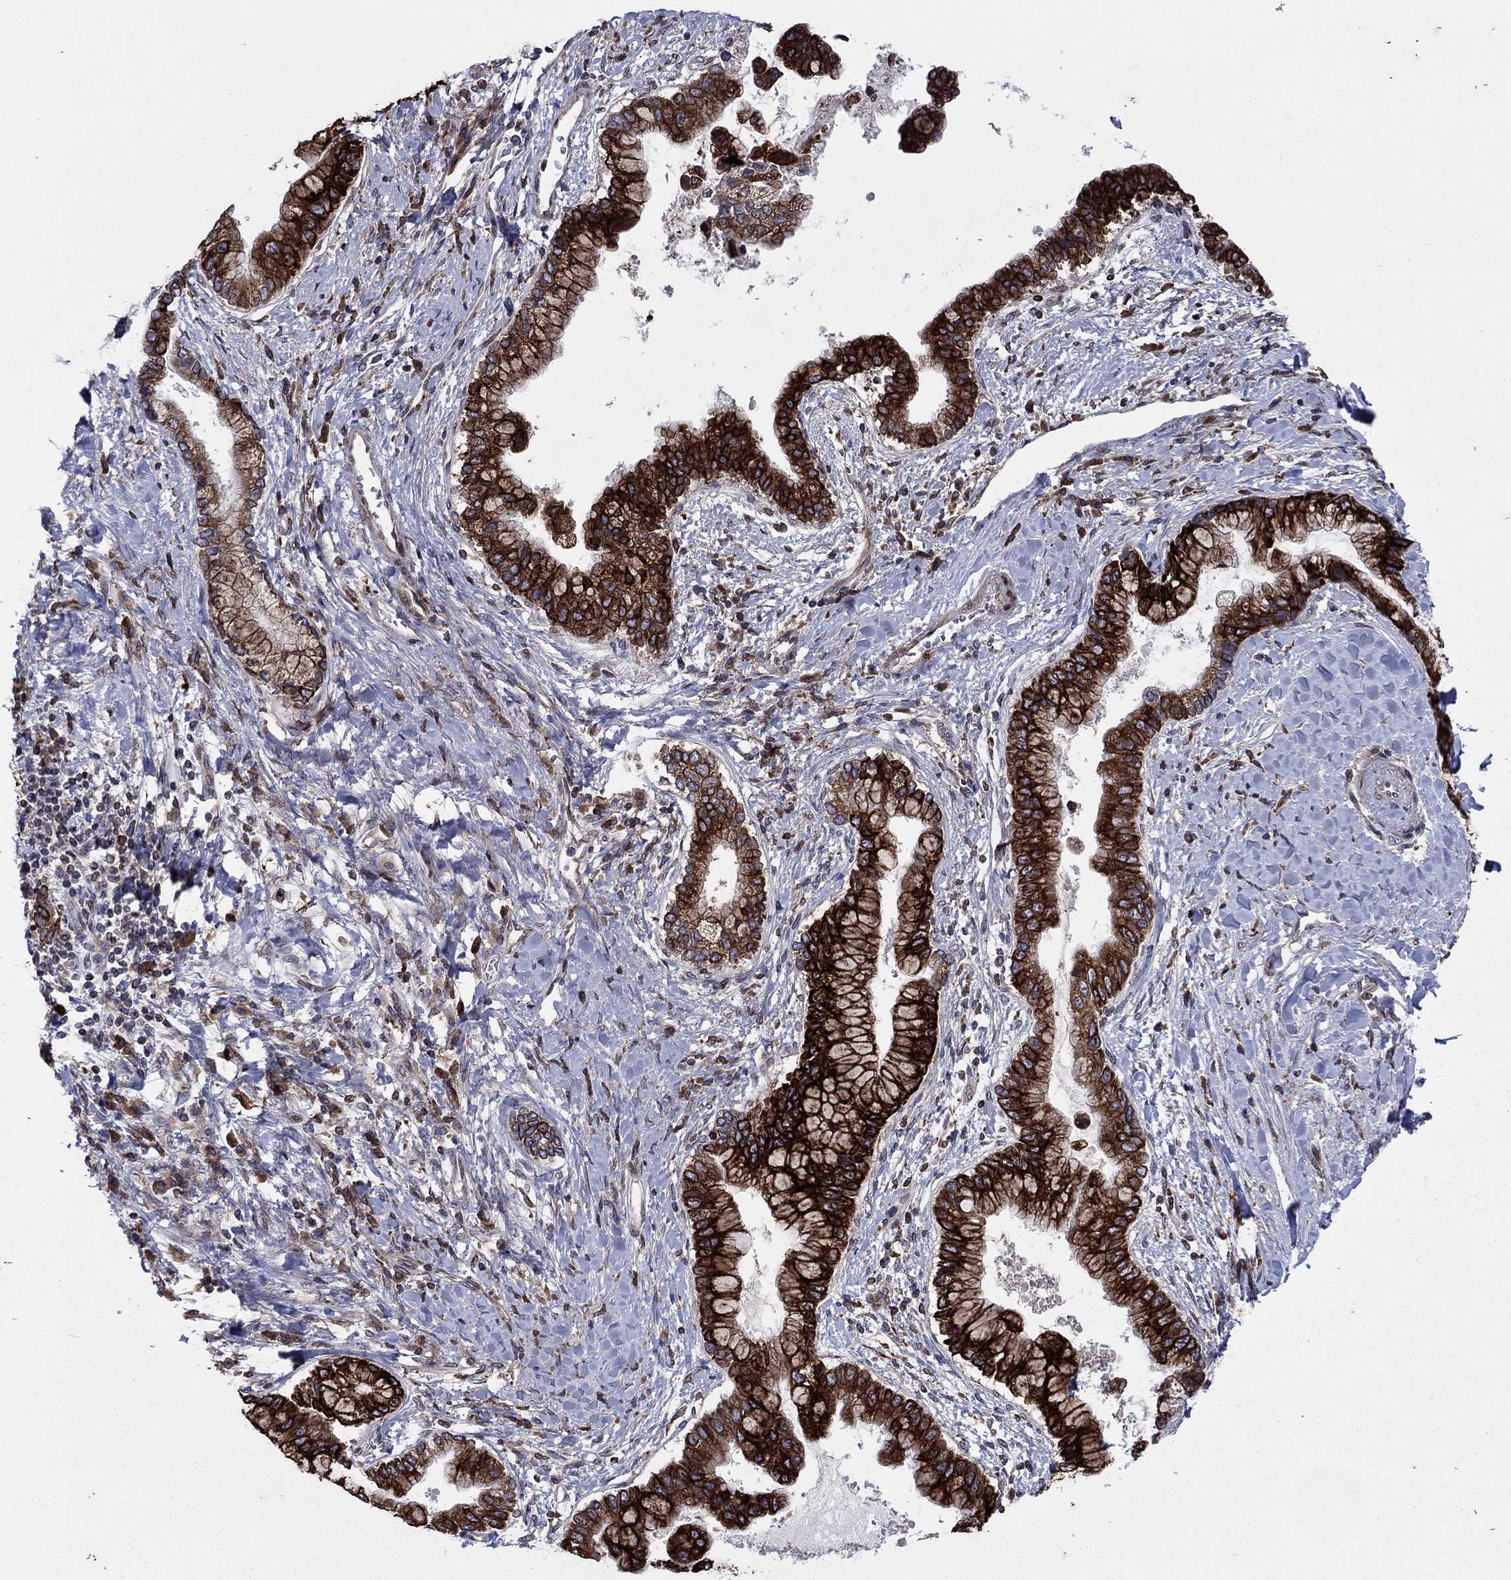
{"staining": {"intensity": "strong", "quantity": ">75%", "location": "cytoplasmic/membranous"}, "tissue": "liver cancer", "cell_type": "Tumor cells", "image_type": "cancer", "snomed": [{"axis": "morphology", "description": "Cholangiocarcinoma"}, {"axis": "topography", "description": "Liver"}], "caption": "Strong cytoplasmic/membranous protein staining is seen in approximately >75% of tumor cells in cholangiocarcinoma (liver).", "gene": "DHRS7", "patient": {"sex": "male", "age": 50}}